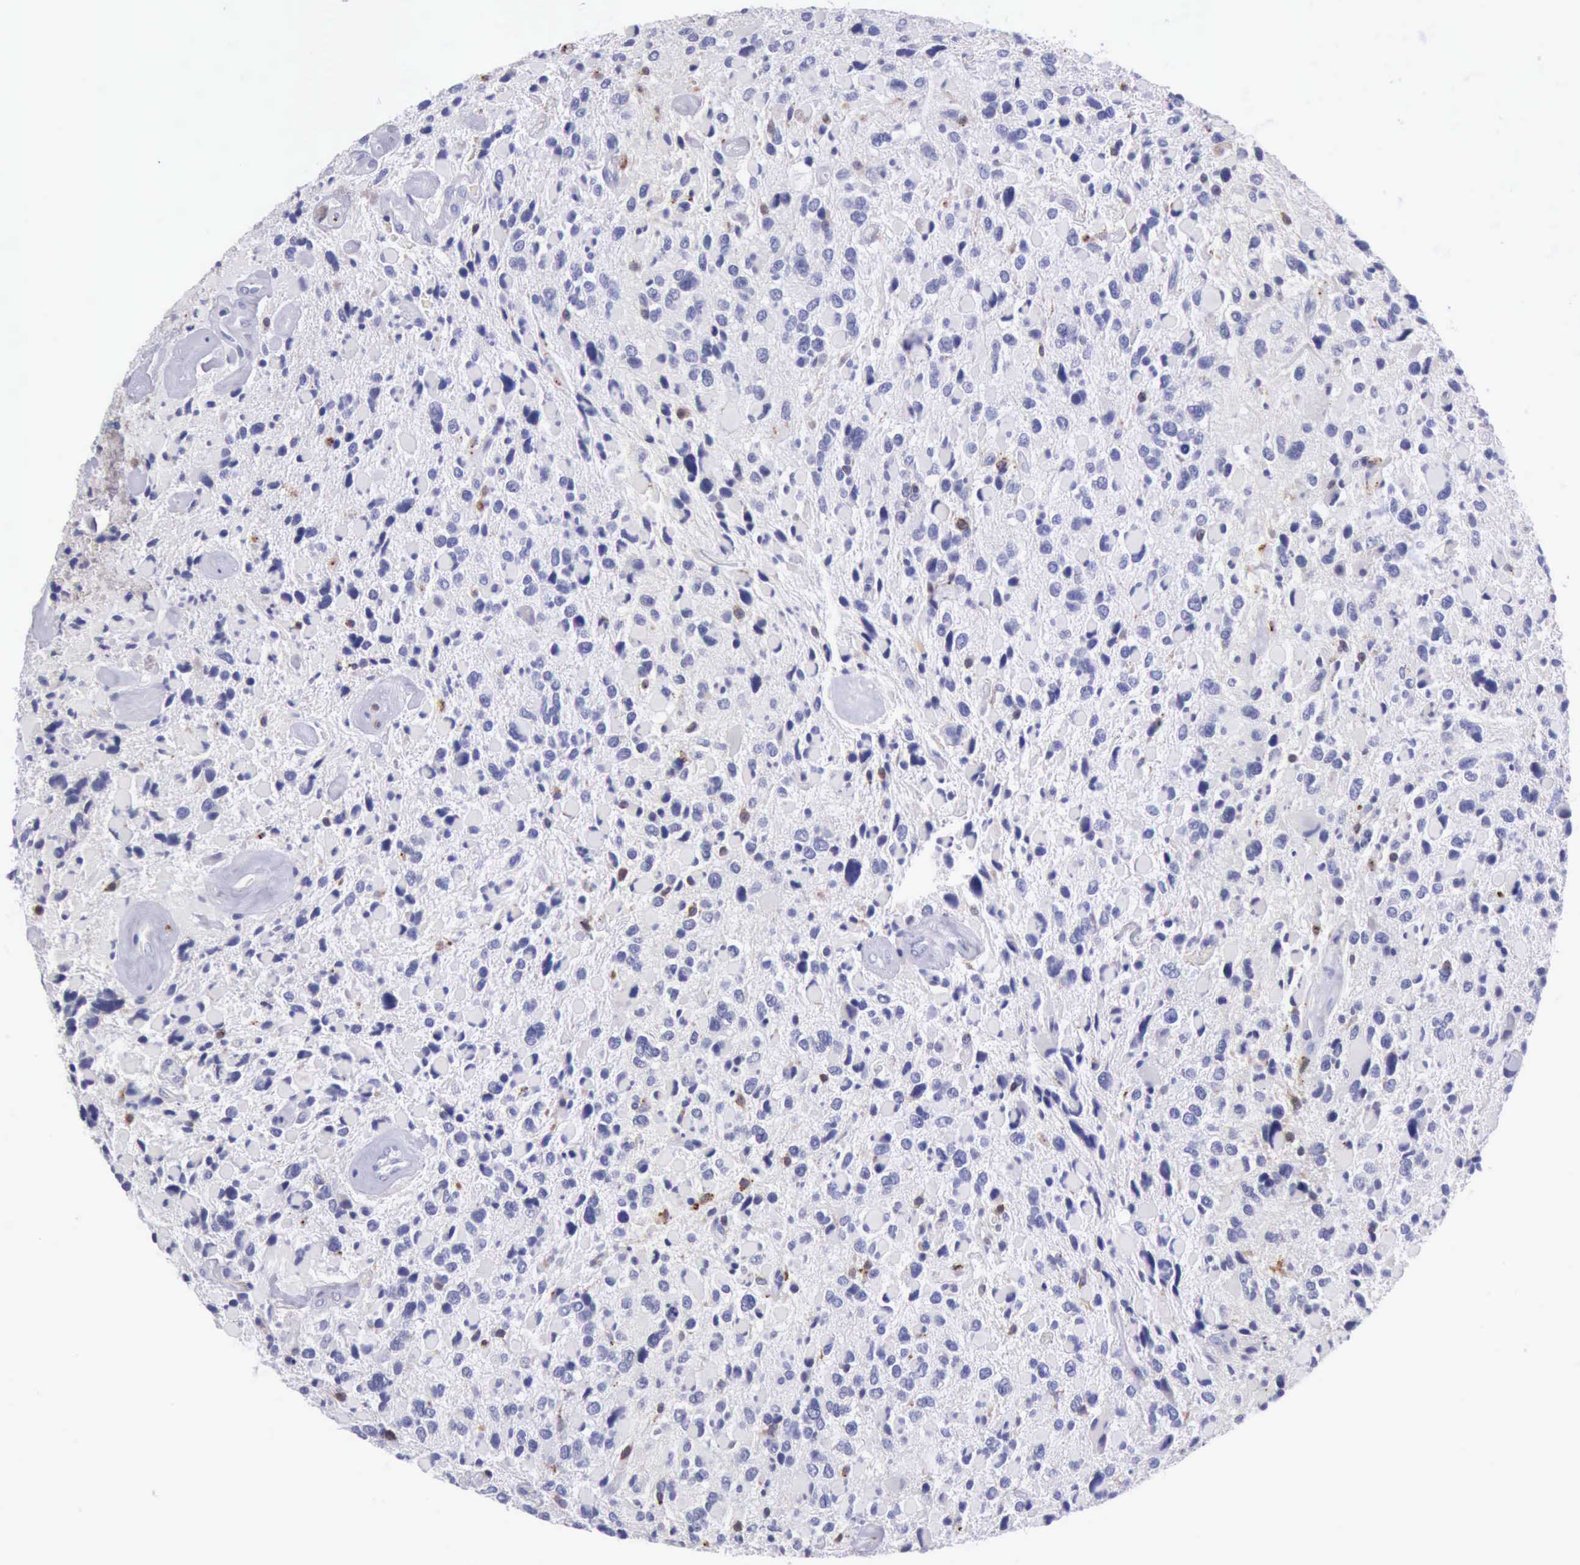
{"staining": {"intensity": "negative", "quantity": "none", "location": "none"}, "tissue": "glioma", "cell_type": "Tumor cells", "image_type": "cancer", "snomed": [{"axis": "morphology", "description": "Glioma, malignant, High grade"}, {"axis": "topography", "description": "Brain"}], "caption": "Glioma stained for a protein using immunohistochemistry (IHC) exhibits no positivity tumor cells.", "gene": "CSTA", "patient": {"sex": "female", "age": 37}}